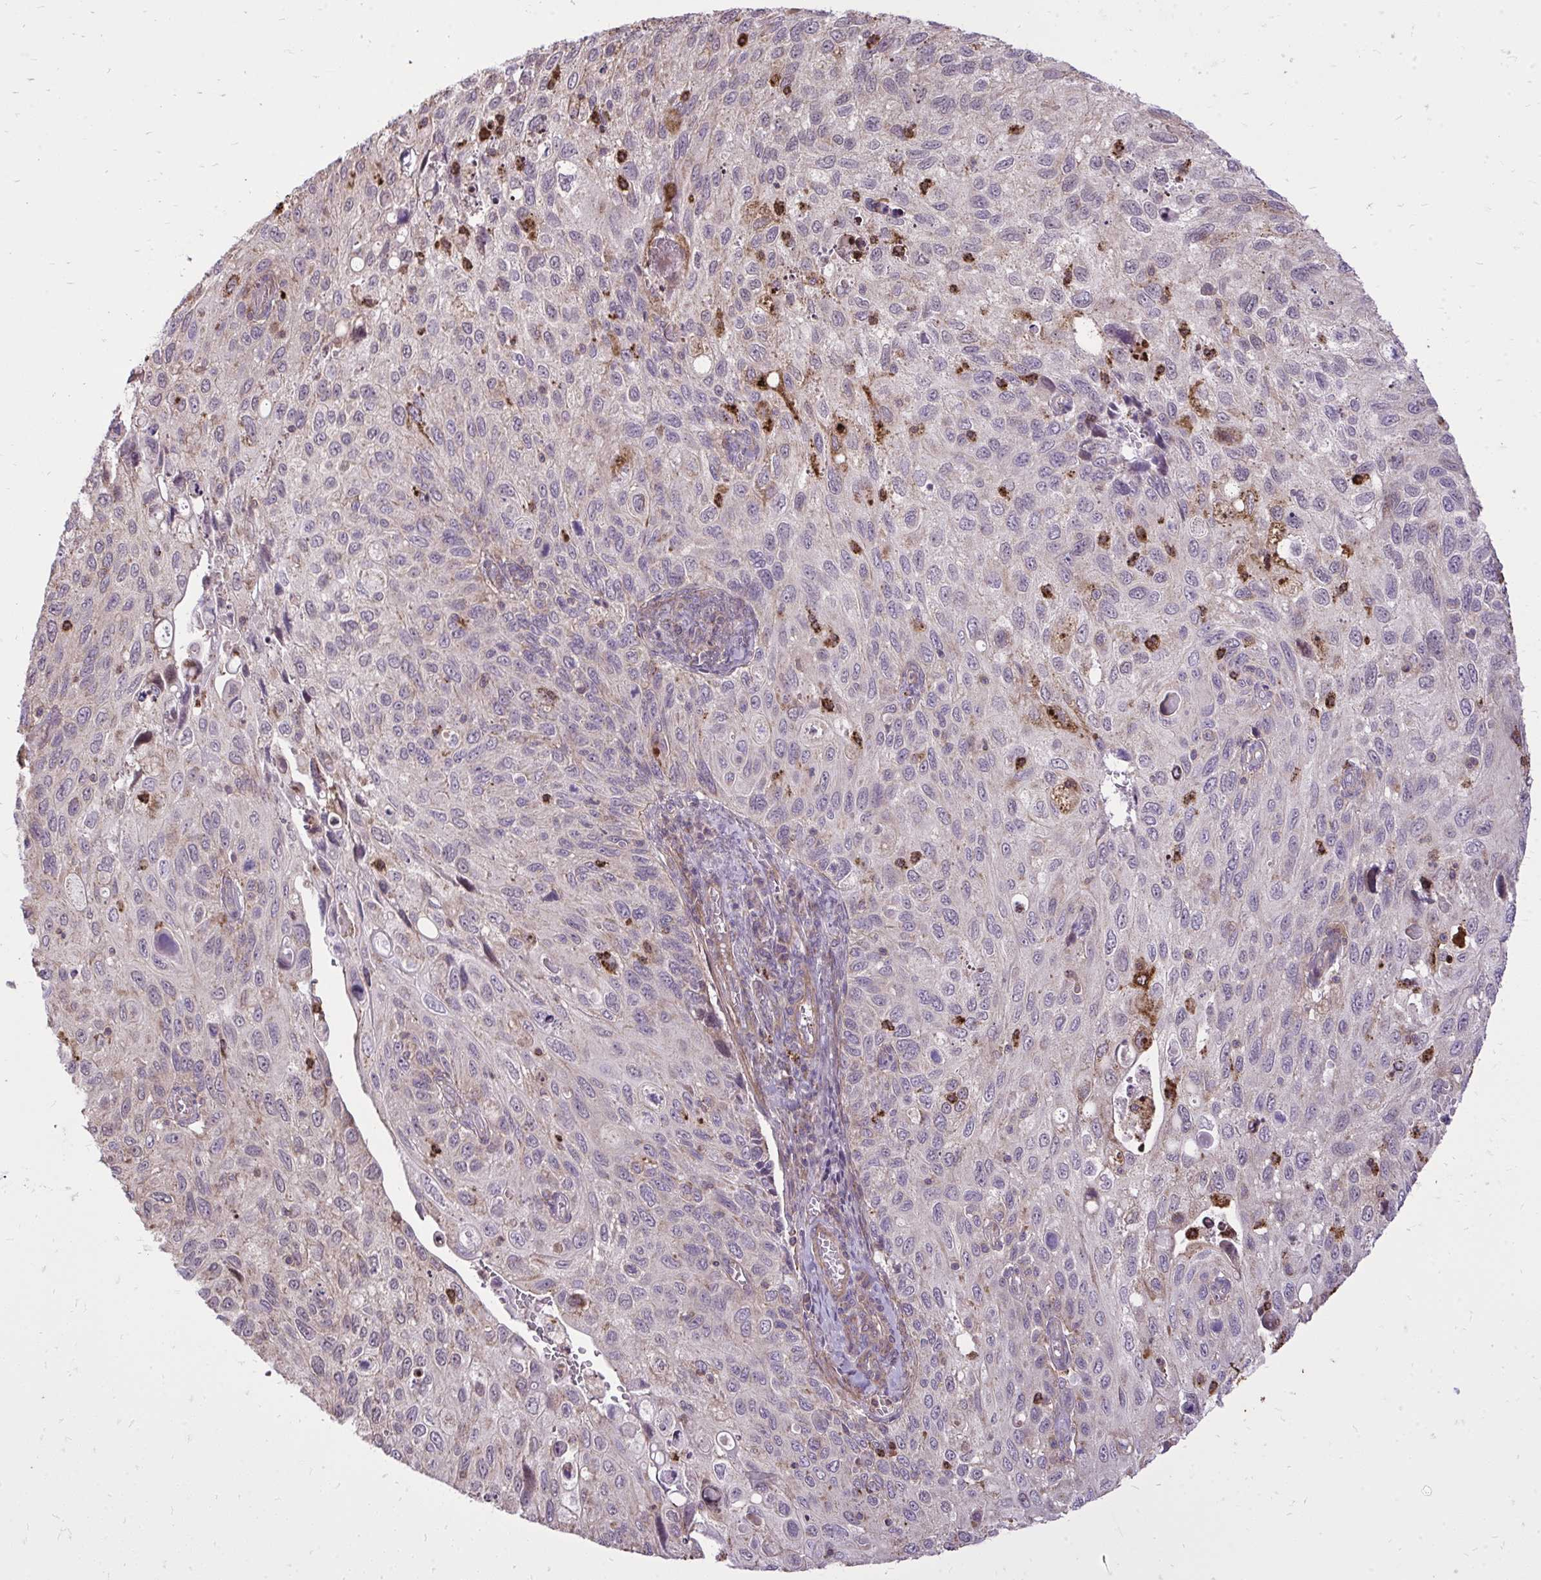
{"staining": {"intensity": "negative", "quantity": "none", "location": "none"}, "tissue": "cervical cancer", "cell_type": "Tumor cells", "image_type": "cancer", "snomed": [{"axis": "morphology", "description": "Squamous cell carcinoma, NOS"}, {"axis": "topography", "description": "Cervix"}], "caption": "Tumor cells show no significant protein positivity in squamous cell carcinoma (cervical).", "gene": "SLC7A5", "patient": {"sex": "female", "age": 70}}